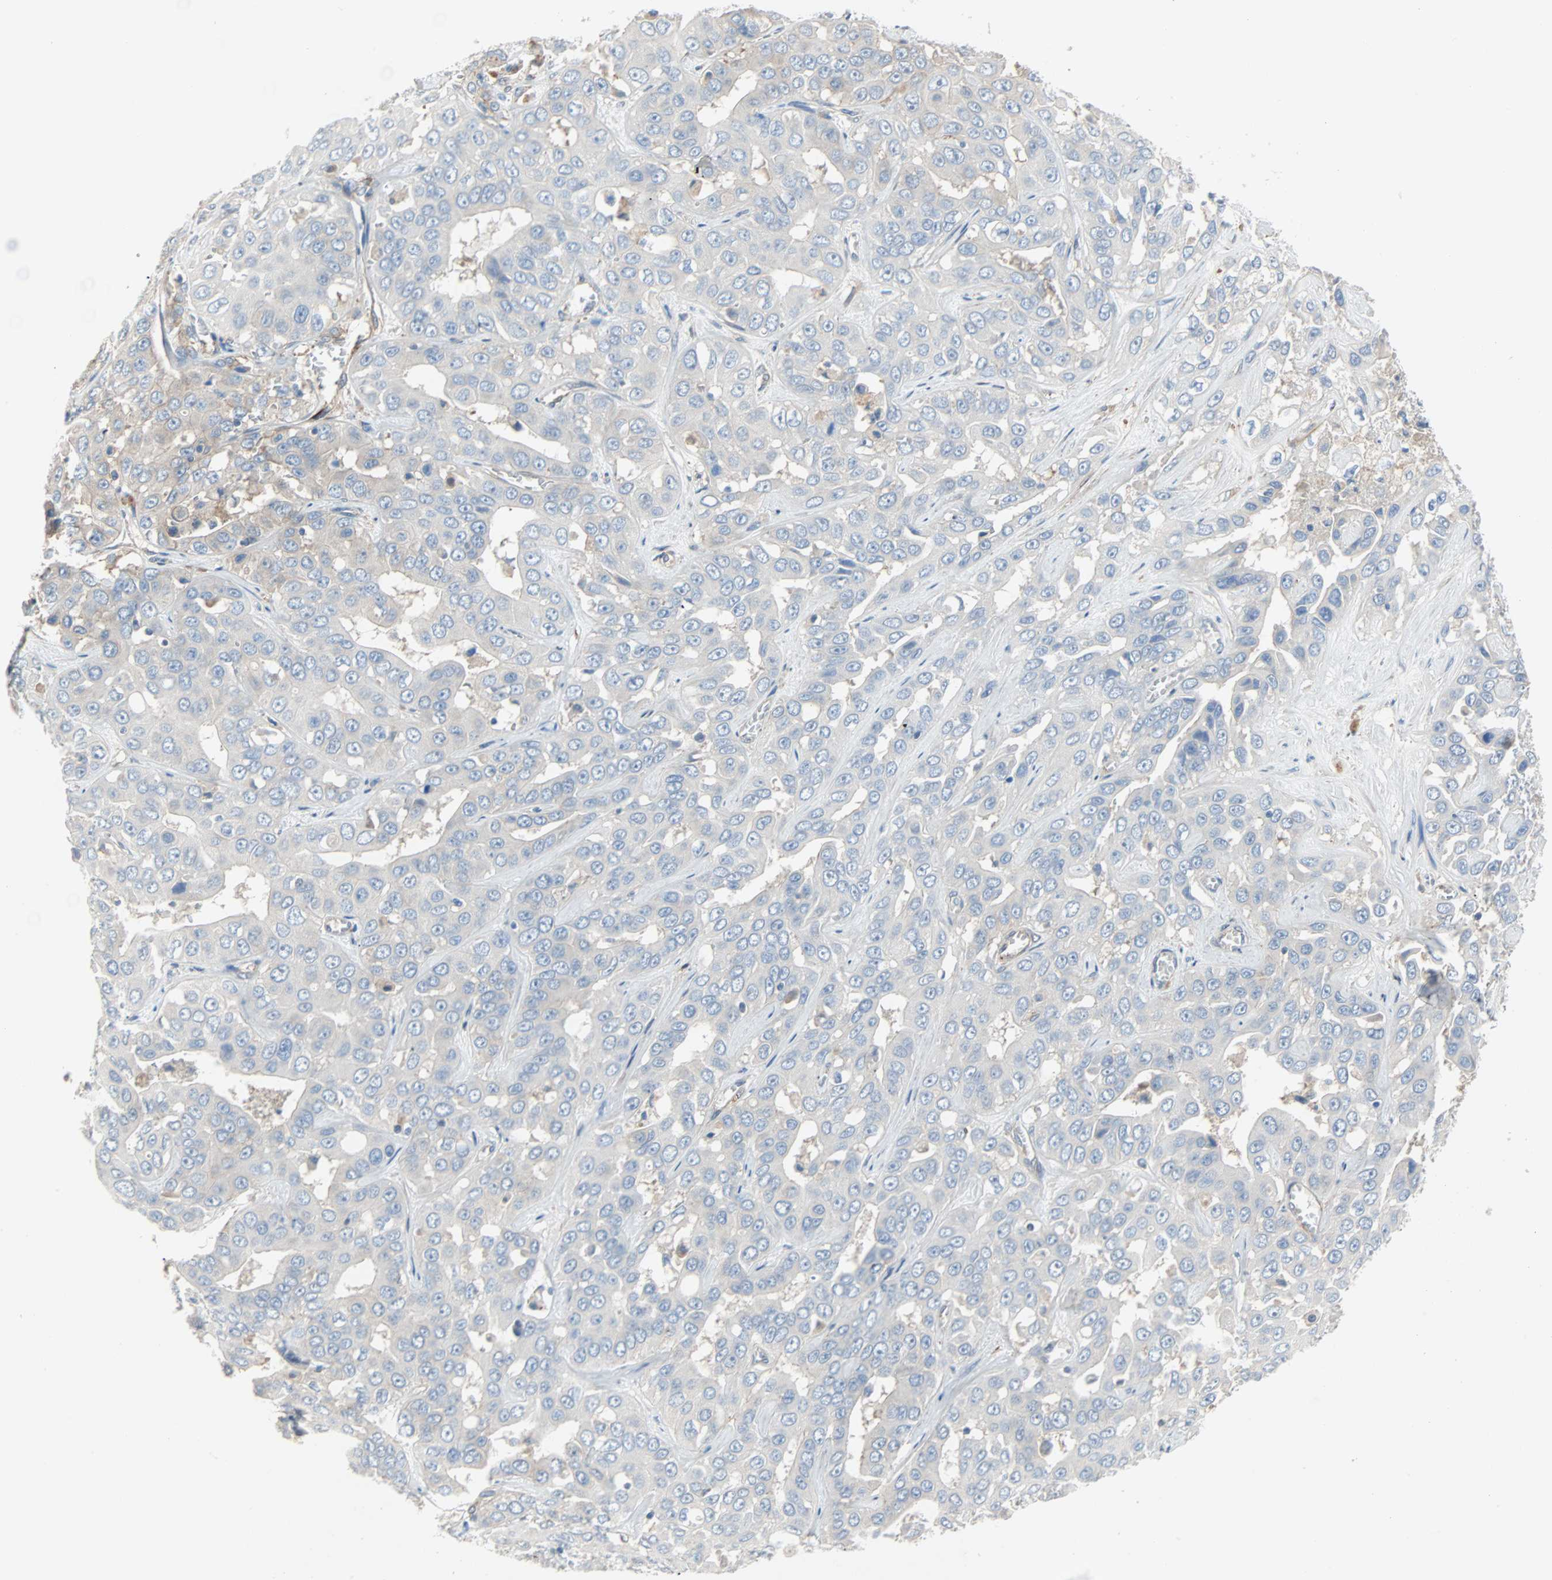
{"staining": {"intensity": "weak", "quantity": "<25%", "location": "cytoplasmic/membranous"}, "tissue": "liver cancer", "cell_type": "Tumor cells", "image_type": "cancer", "snomed": [{"axis": "morphology", "description": "Cholangiocarcinoma"}, {"axis": "topography", "description": "Liver"}], "caption": "Tumor cells show no significant staining in liver cholangiocarcinoma.", "gene": "TNFRSF12A", "patient": {"sex": "female", "age": 52}}